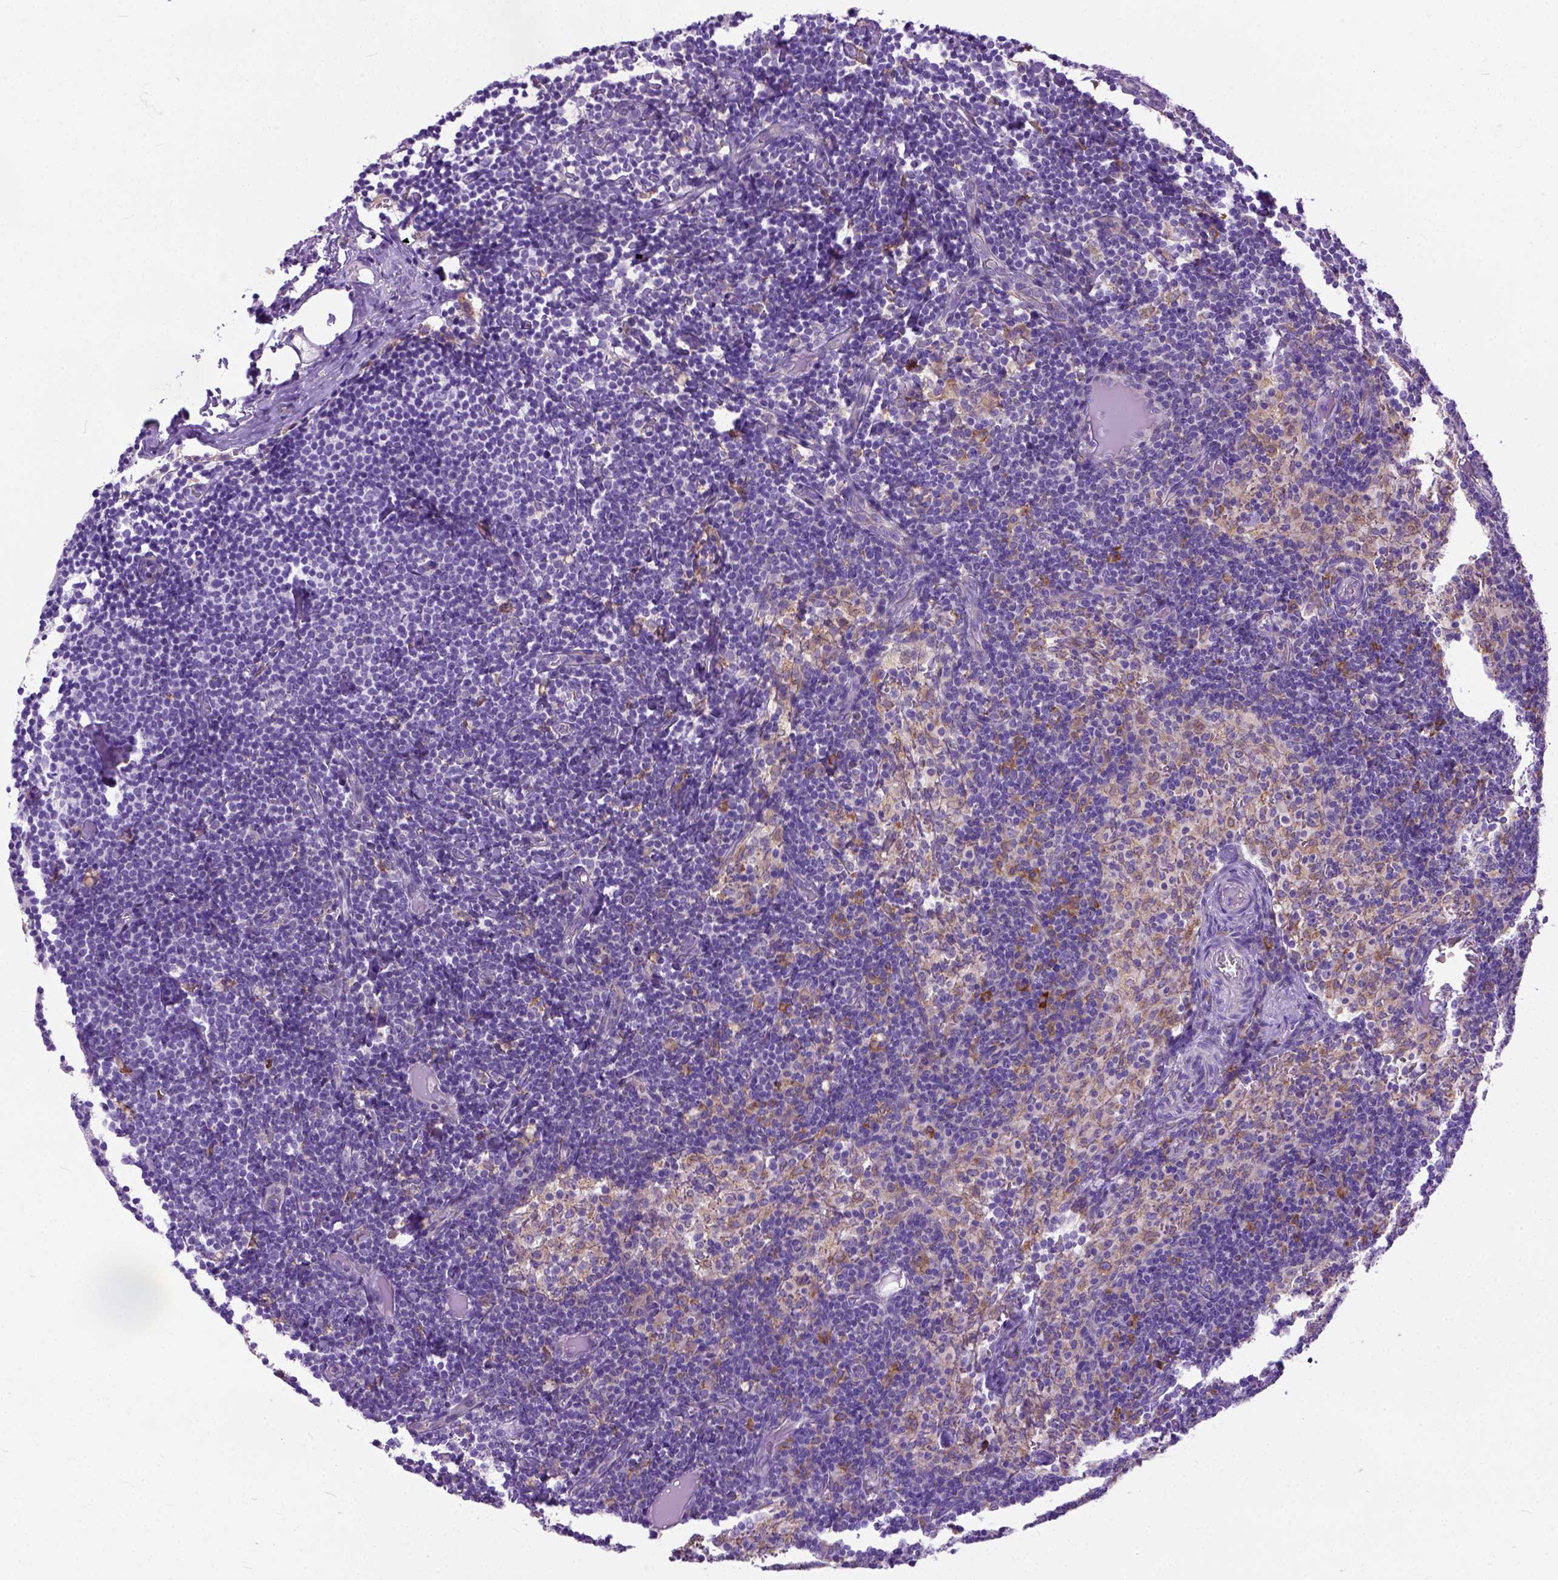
{"staining": {"intensity": "negative", "quantity": "none", "location": "none"}, "tissue": "lymph node", "cell_type": "Germinal center cells", "image_type": "normal", "snomed": [{"axis": "morphology", "description": "Normal tissue, NOS"}, {"axis": "topography", "description": "Lymph node"}], "caption": "This micrograph is of unremarkable lymph node stained with IHC to label a protein in brown with the nuclei are counter-stained blue. There is no positivity in germinal center cells.", "gene": "PLK4", "patient": {"sex": "female", "age": 41}}